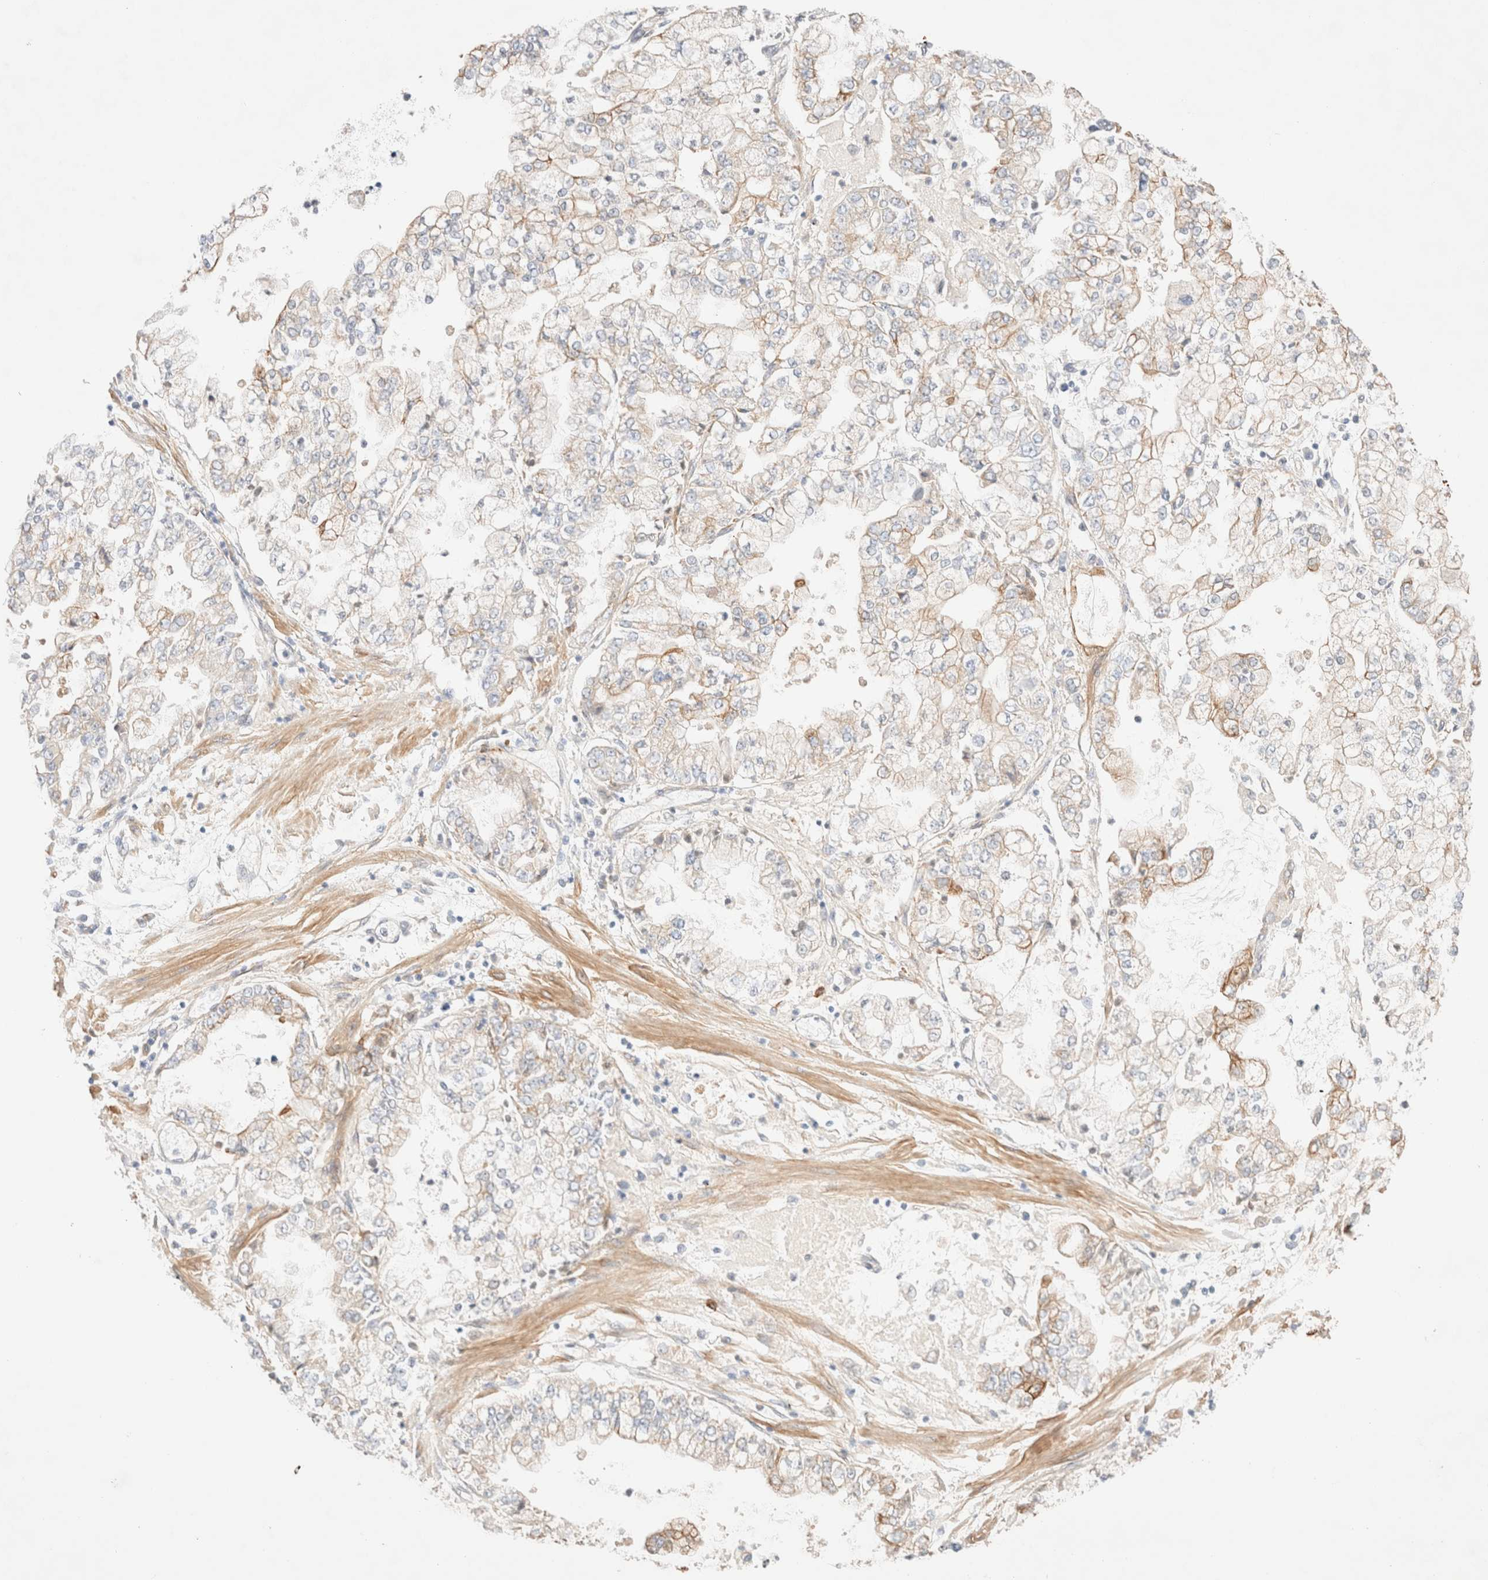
{"staining": {"intensity": "weak", "quantity": "<25%", "location": "cytoplasmic/membranous"}, "tissue": "stomach cancer", "cell_type": "Tumor cells", "image_type": "cancer", "snomed": [{"axis": "morphology", "description": "Adenocarcinoma, NOS"}, {"axis": "topography", "description": "Stomach"}], "caption": "Tumor cells show no significant positivity in stomach adenocarcinoma.", "gene": "NIBAN2", "patient": {"sex": "male", "age": 76}}